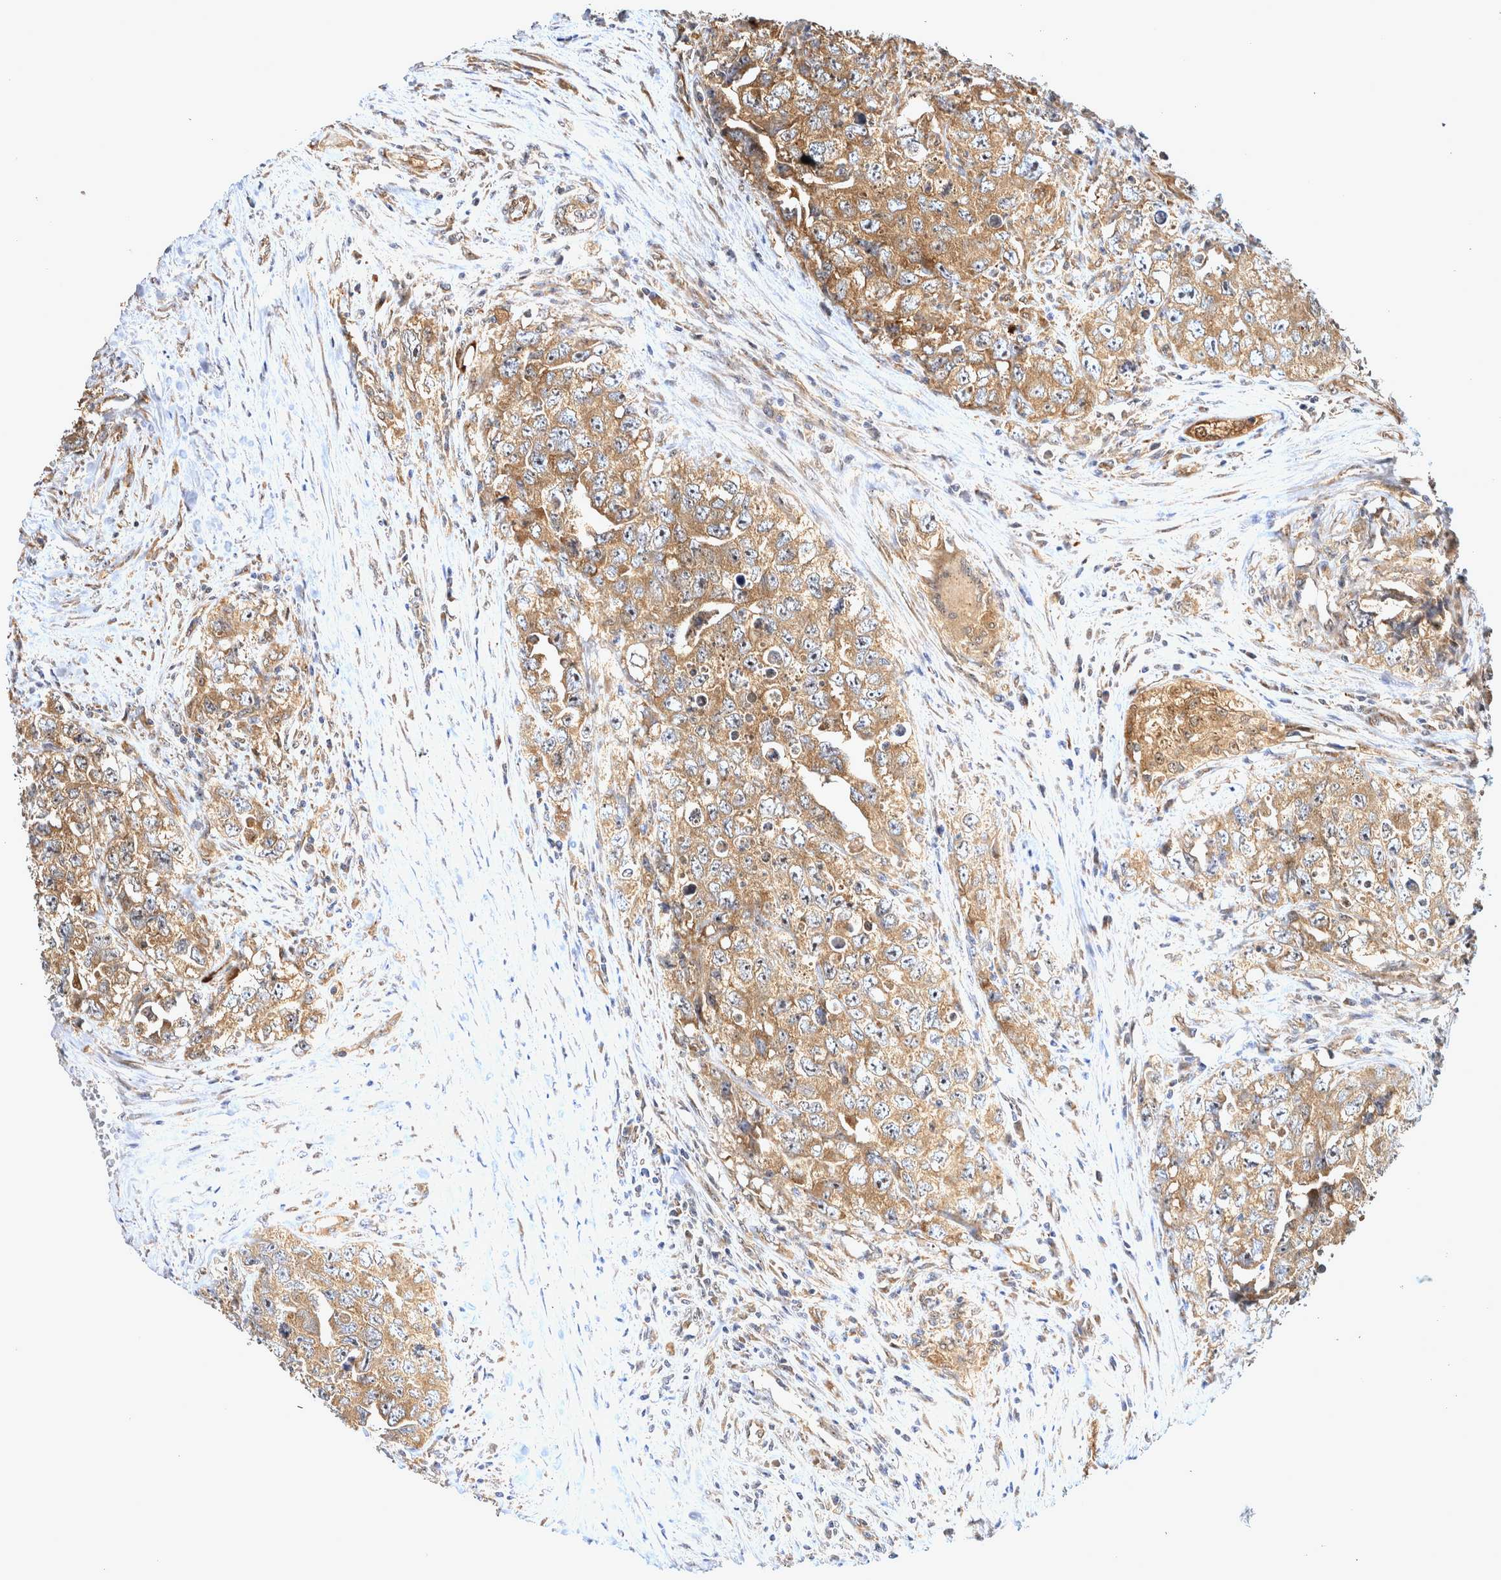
{"staining": {"intensity": "moderate", "quantity": ">75%", "location": "cytoplasmic/membranous"}, "tissue": "testis cancer", "cell_type": "Tumor cells", "image_type": "cancer", "snomed": [{"axis": "morphology", "description": "Seminoma, NOS"}, {"axis": "morphology", "description": "Carcinoma, Embryonal, NOS"}, {"axis": "topography", "description": "Testis"}], "caption": "A medium amount of moderate cytoplasmic/membranous expression is seen in about >75% of tumor cells in testis cancer tissue.", "gene": "ATXN2", "patient": {"sex": "male", "age": 43}}